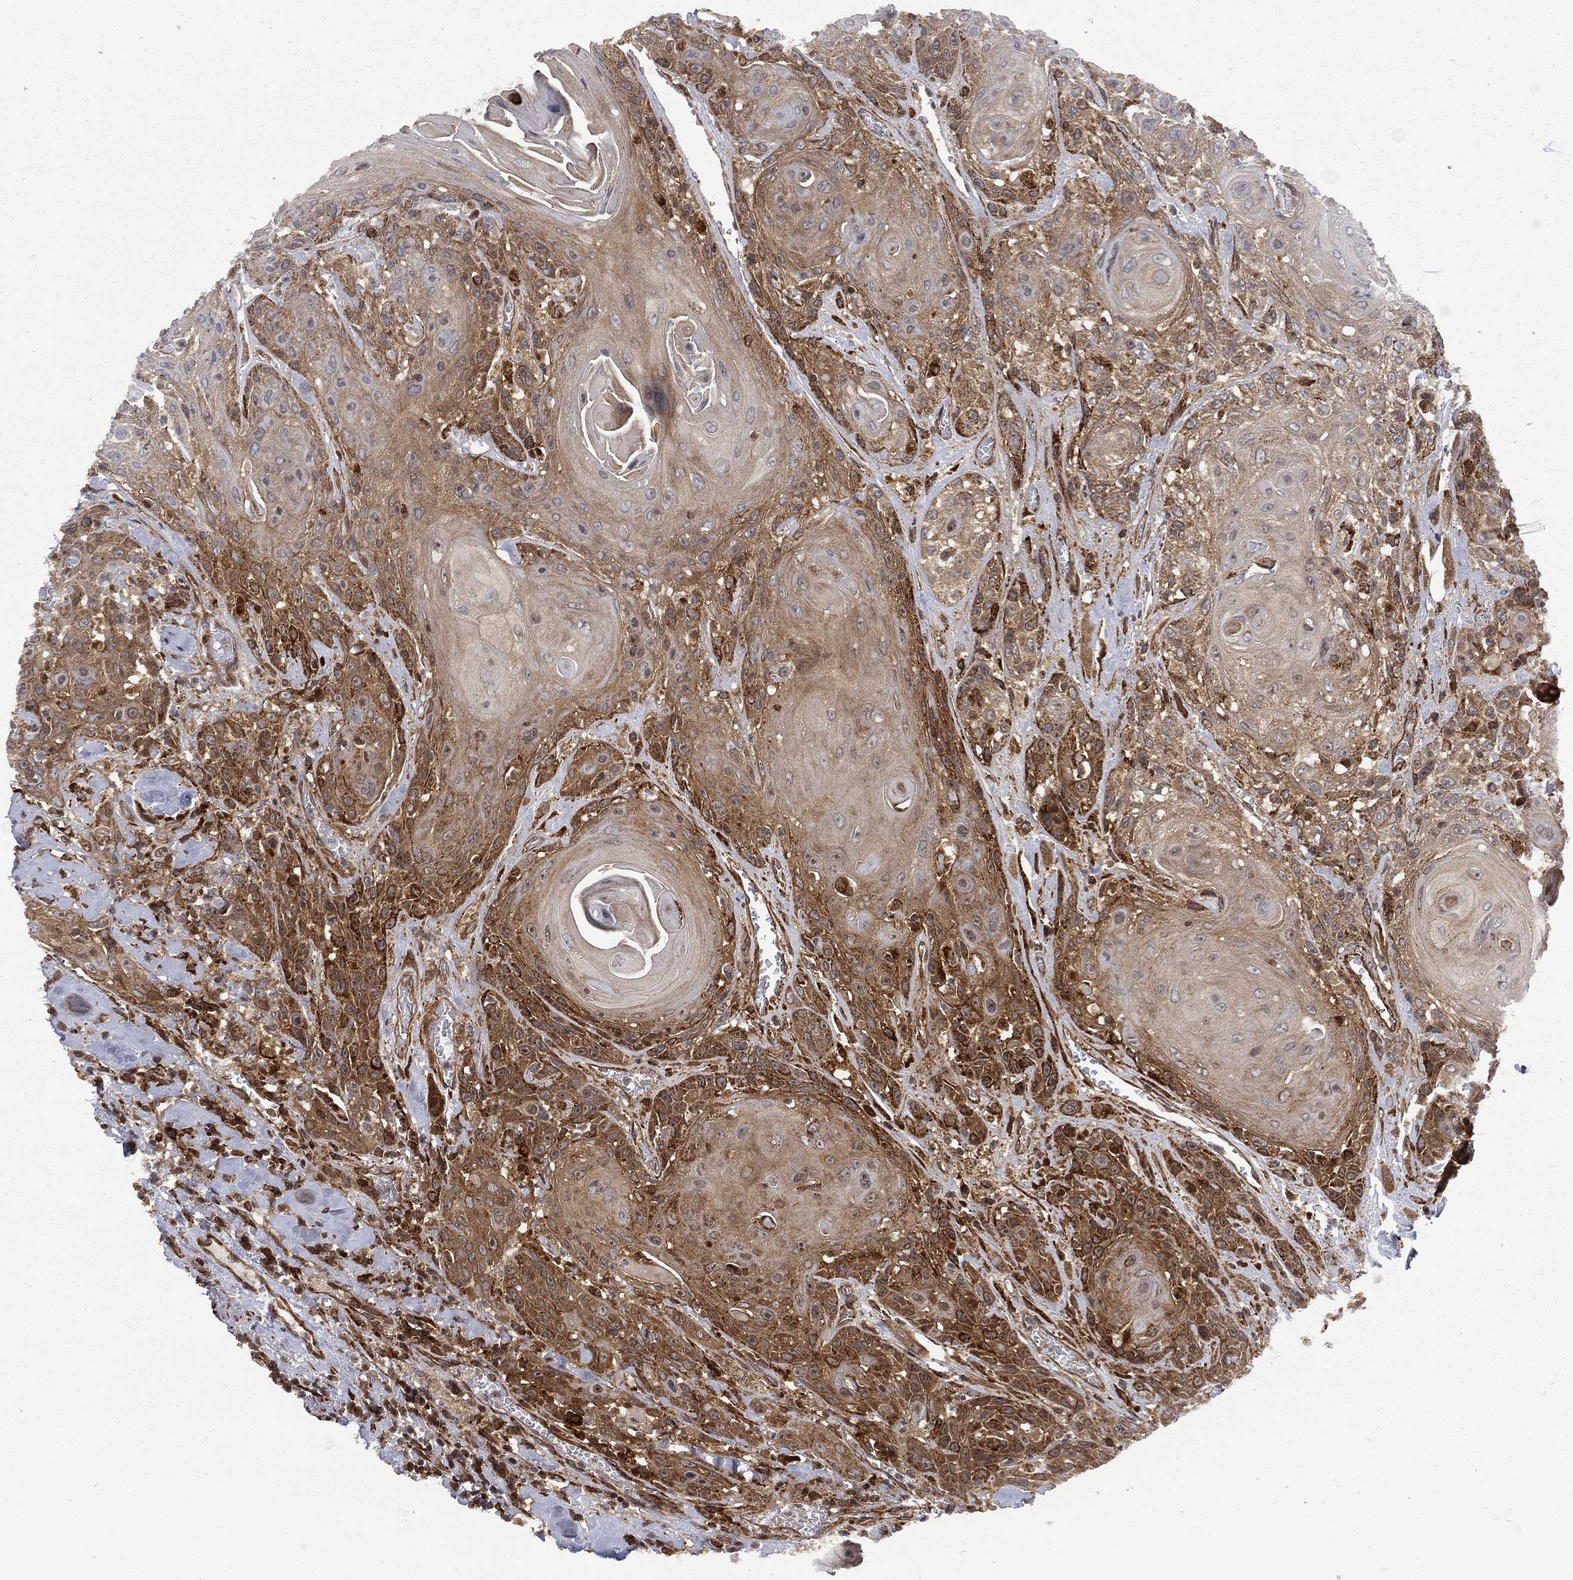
{"staining": {"intensity": "strong", "quantity": "25%-75%", "location": "cytoplasmic/membranous"}, "tissue": "head and neck cancer", "cell_type": "Tumor cells", "image_type": "cancer", "snomed": [{"axis": "morphology", "description": "Squamous cell carcinoma, NOS"}, {"axis": "topography", "description": "Head-Neck"}], "caption": "There is high levels of strong cytoplasmic/membranous positivity in tumor cells of head and neck squamous cell carcinoma, as demonstrated by immunohistochemical staining (brown color).", "gene": "RFTN1", "patient": {"sex": "female", "age": 59}}